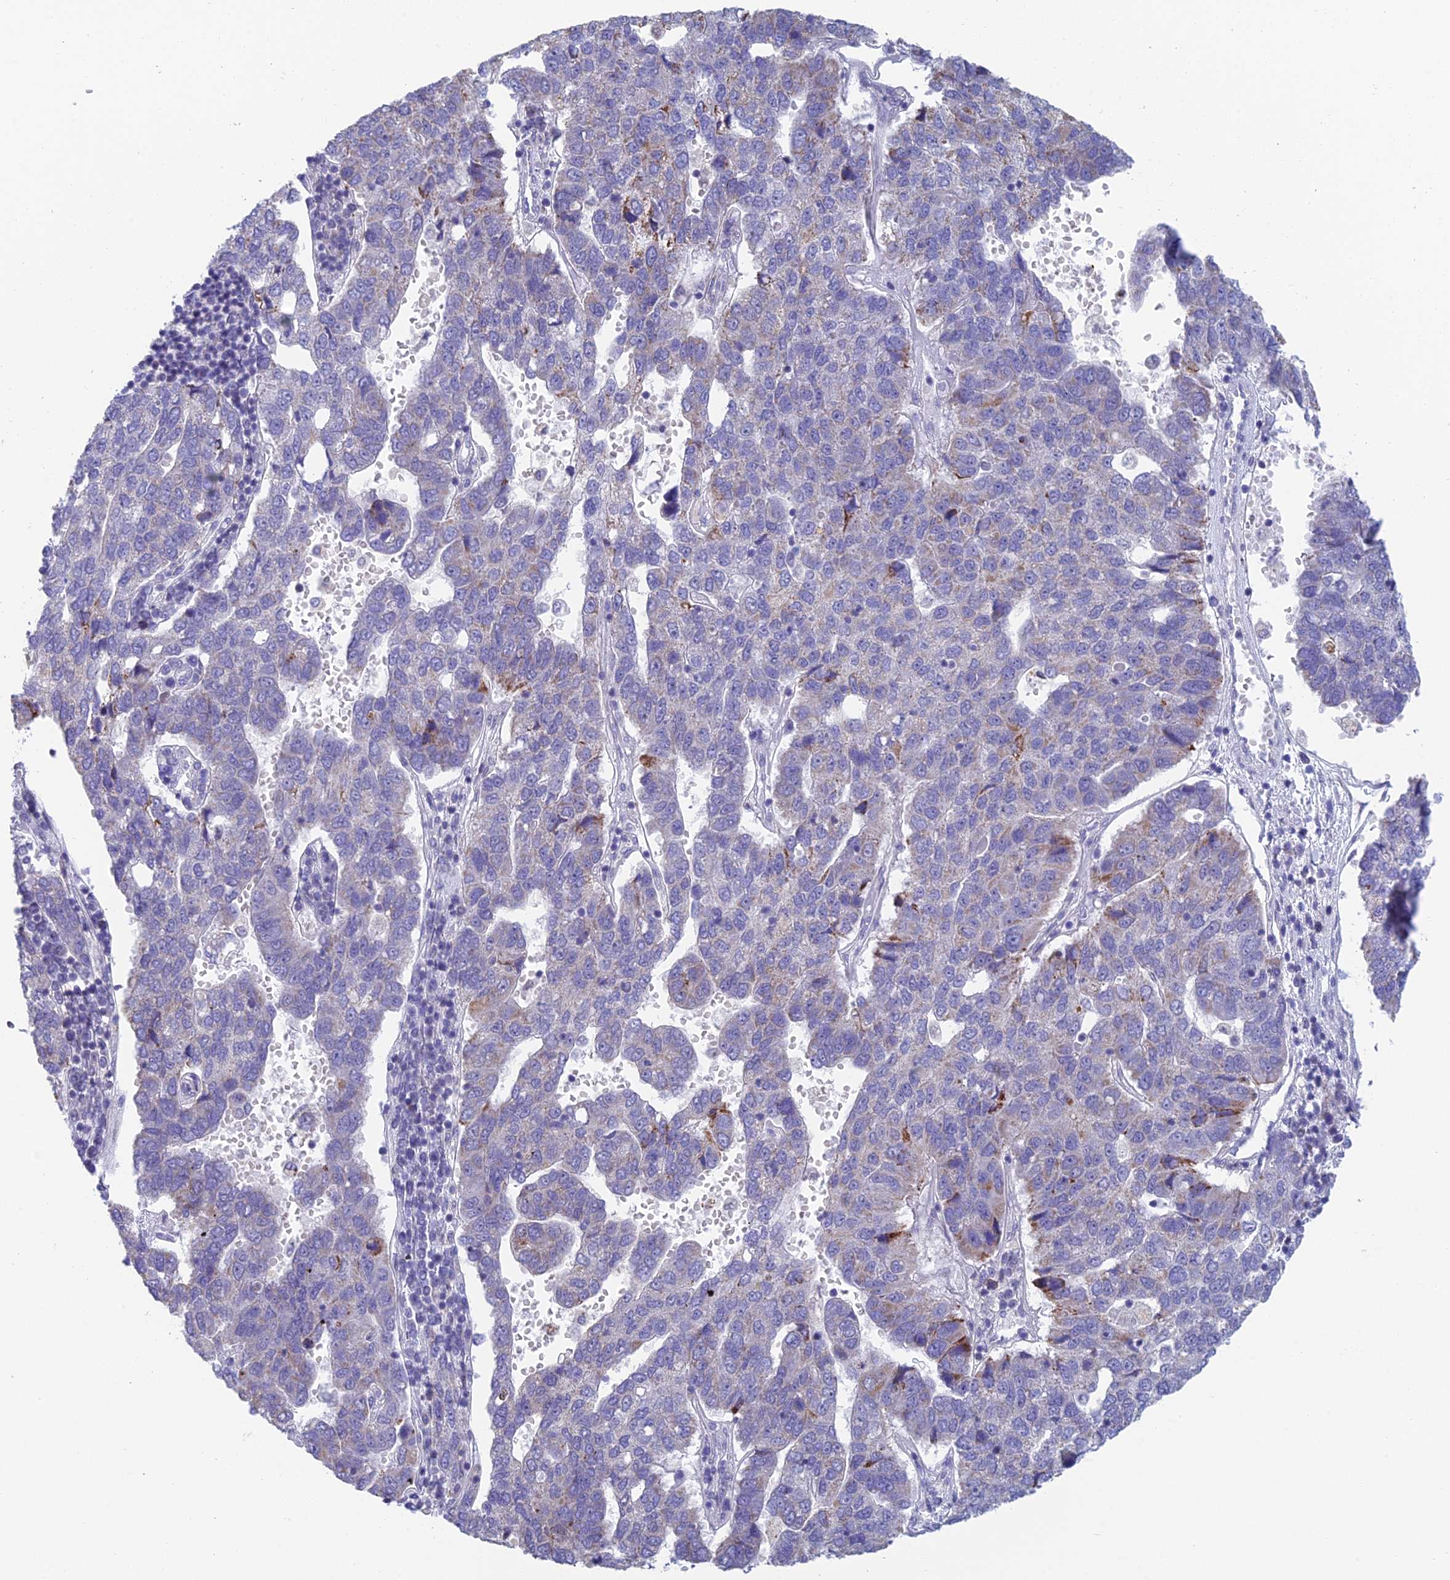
{"staining": {"intensity": "moderate", "quantity": "<25%", "location": "cytoplasmic/membranous"}, "tissue": "pancreatic cancer", "cell_type": "Tumor cells", "image_type": "cancer", "snomed": [{"axis": "morphology", "description": "Adenocarcinoma, NOS"}, {"axis": "topography", "description": "Pancreas"}], "caption": "This histopathology image exhibits immunohistochemistry (IHC) staining of human pancreatic adenocarcinoma, with low moderate cytoplasmic/membranous positivity in approximately <25% of tumor cells.", "gene": "REXO5", "patient": {"sex": "female", "age": 61}}